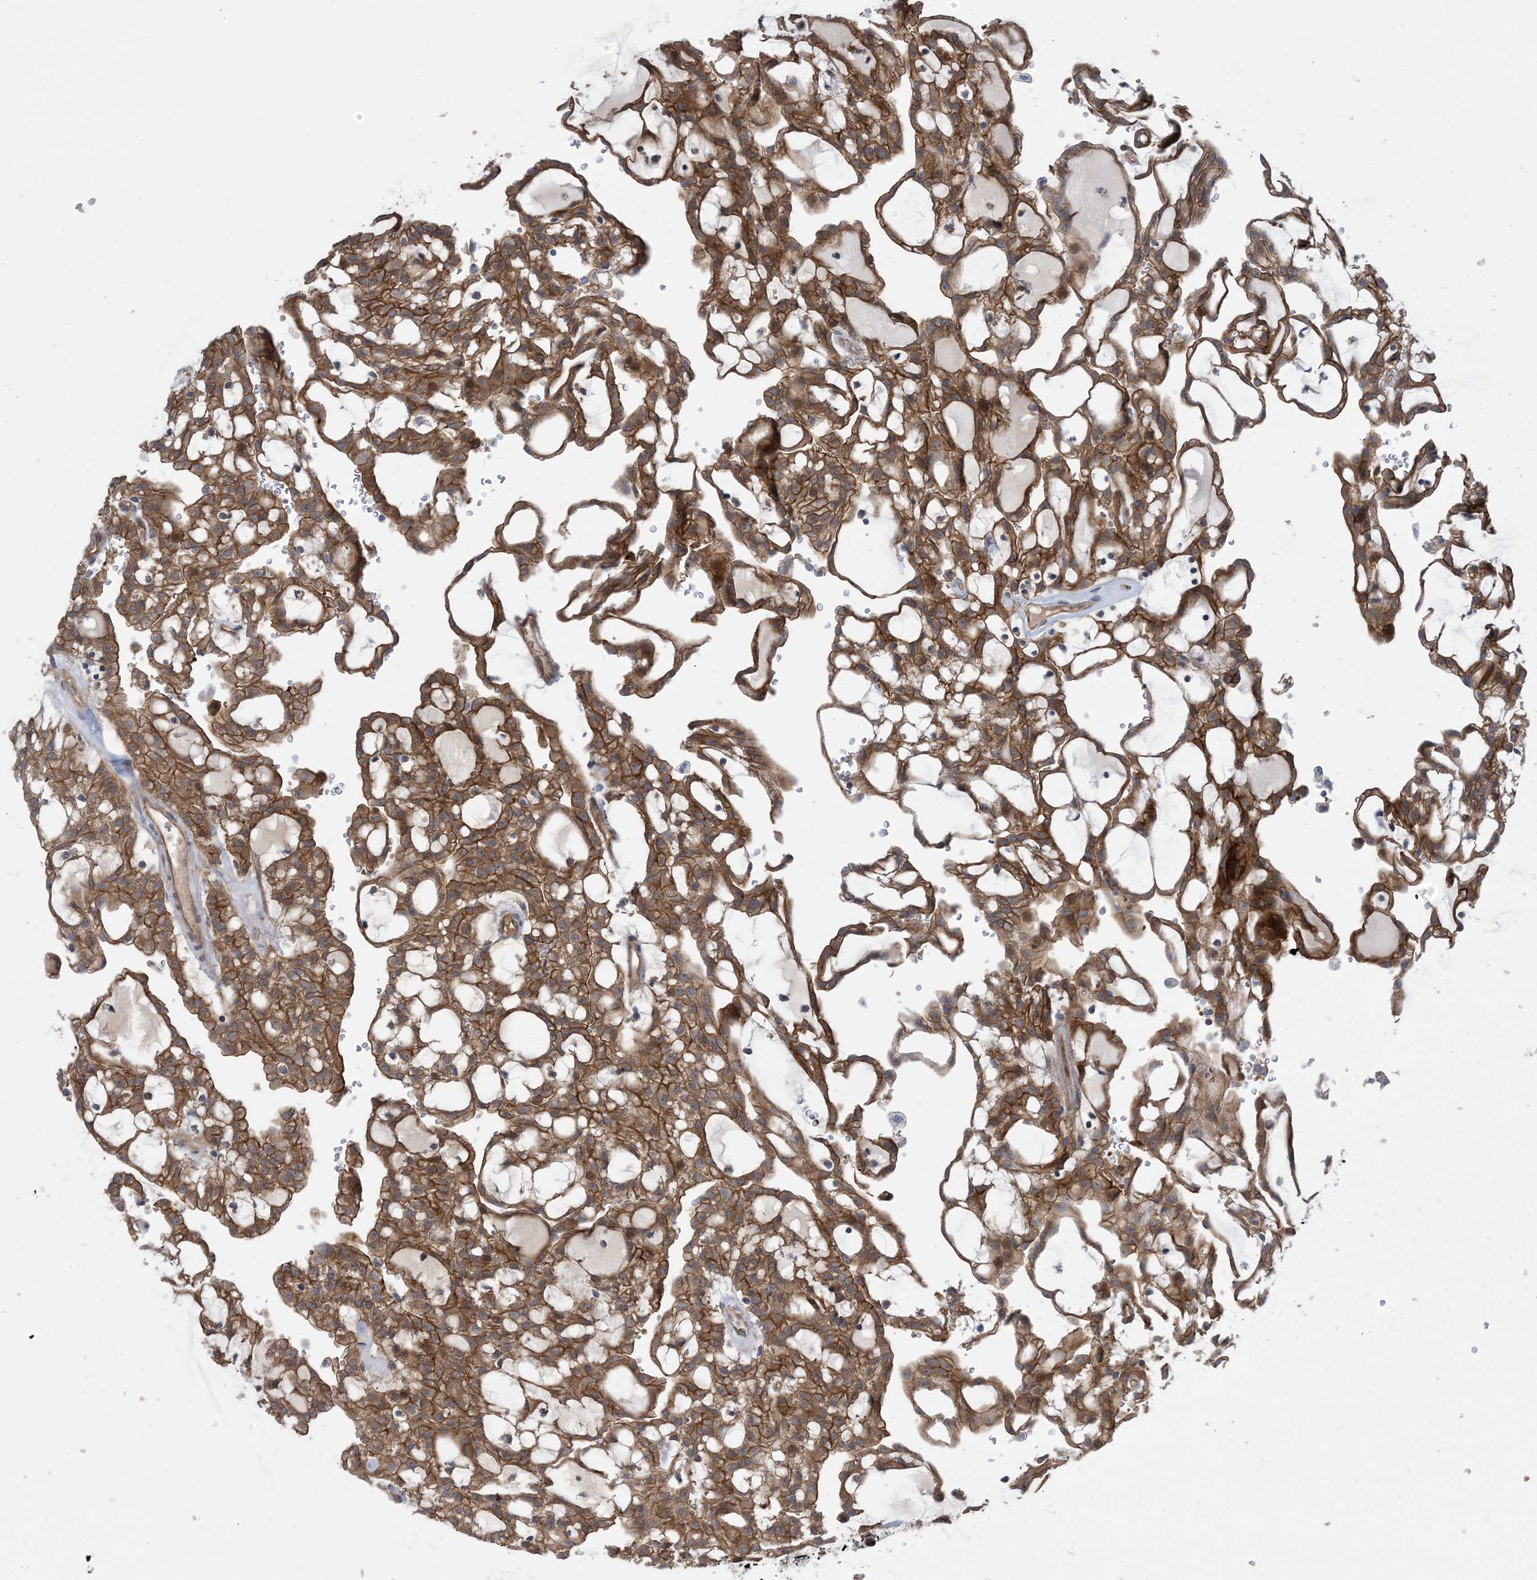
{"staining": {"intensity": "strong", "quantity": ">75%", "location": "cytoplasmic/membranous"}, "tissue": "renal cancer", "cell_type": "Tumor cells", "image_type": "cancer", "snomed": [{"axis": "morphology", "description": "Adenocarcinoma, NOS"}, {"axis": "topography", "description": "Kidney"}], "caption": "Protein expression analysis of renal cancer shows strong cytoplasmic/membranous staining in approximately >75% of tumor cells.", "gene": "AOC1", "patient": {"sex": "male", "age": 63}}